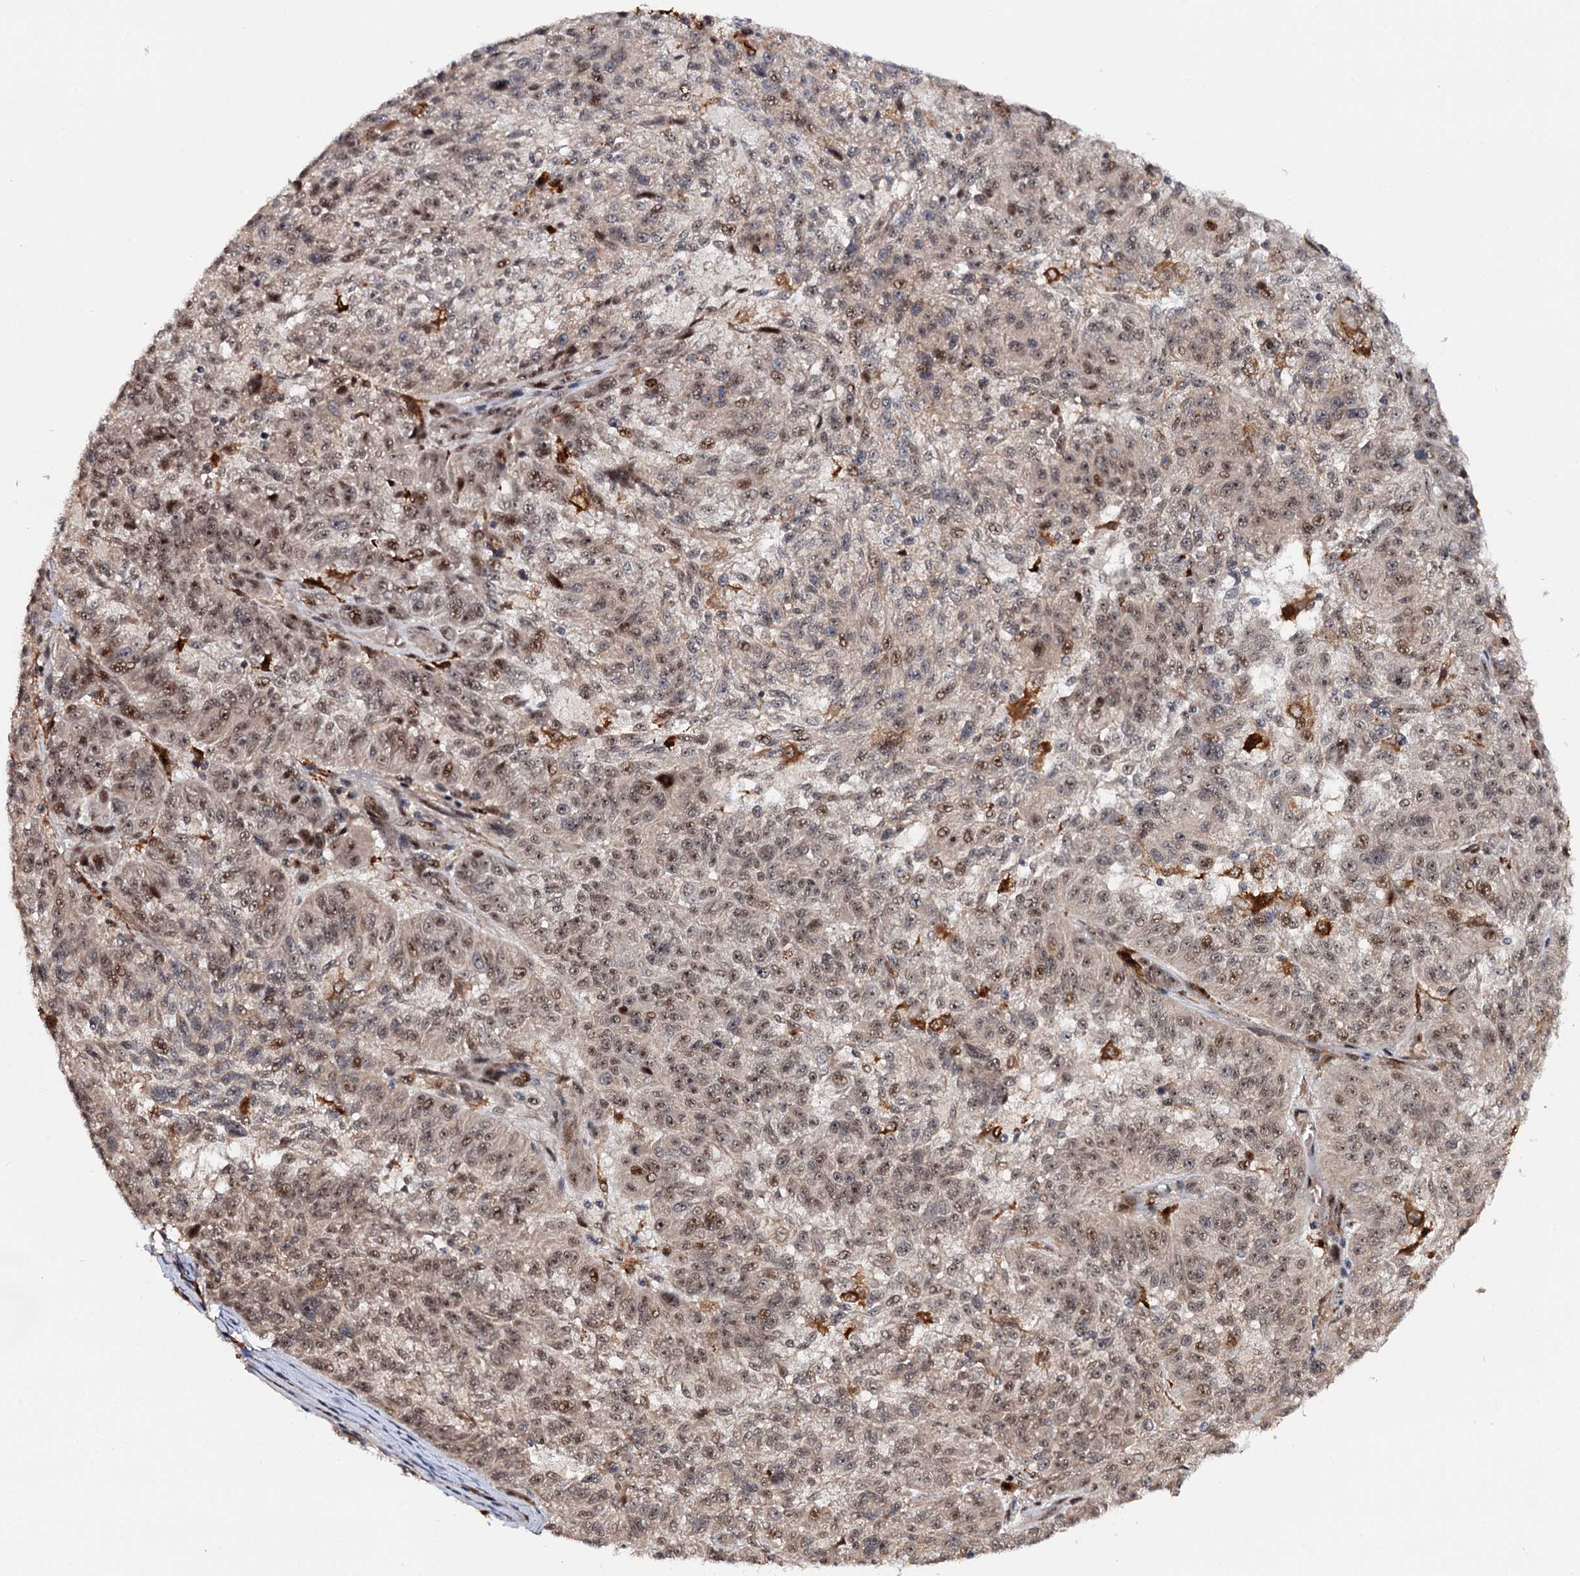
{"staining": {"intensity": "moderate", "quantity": ">75%", "location": "nuclear"}, "tissue": "melanoma", "cell_type": "Tumor cells", "image_type": "cancer", "snomed": [{"axis": "morphology", "description": "Malignant melanoma, NOS"}, {"axis": "topography", "description": "Skin"}], "caption": "An image of melanoma stained for a protein reveals moderate nuclear brown staining in tumor cells. The protein of interest is shown in brown color, while the nuclei are stained blue.", "gene": "BUD13", "patient": {"sex": "male", "age": 53}}